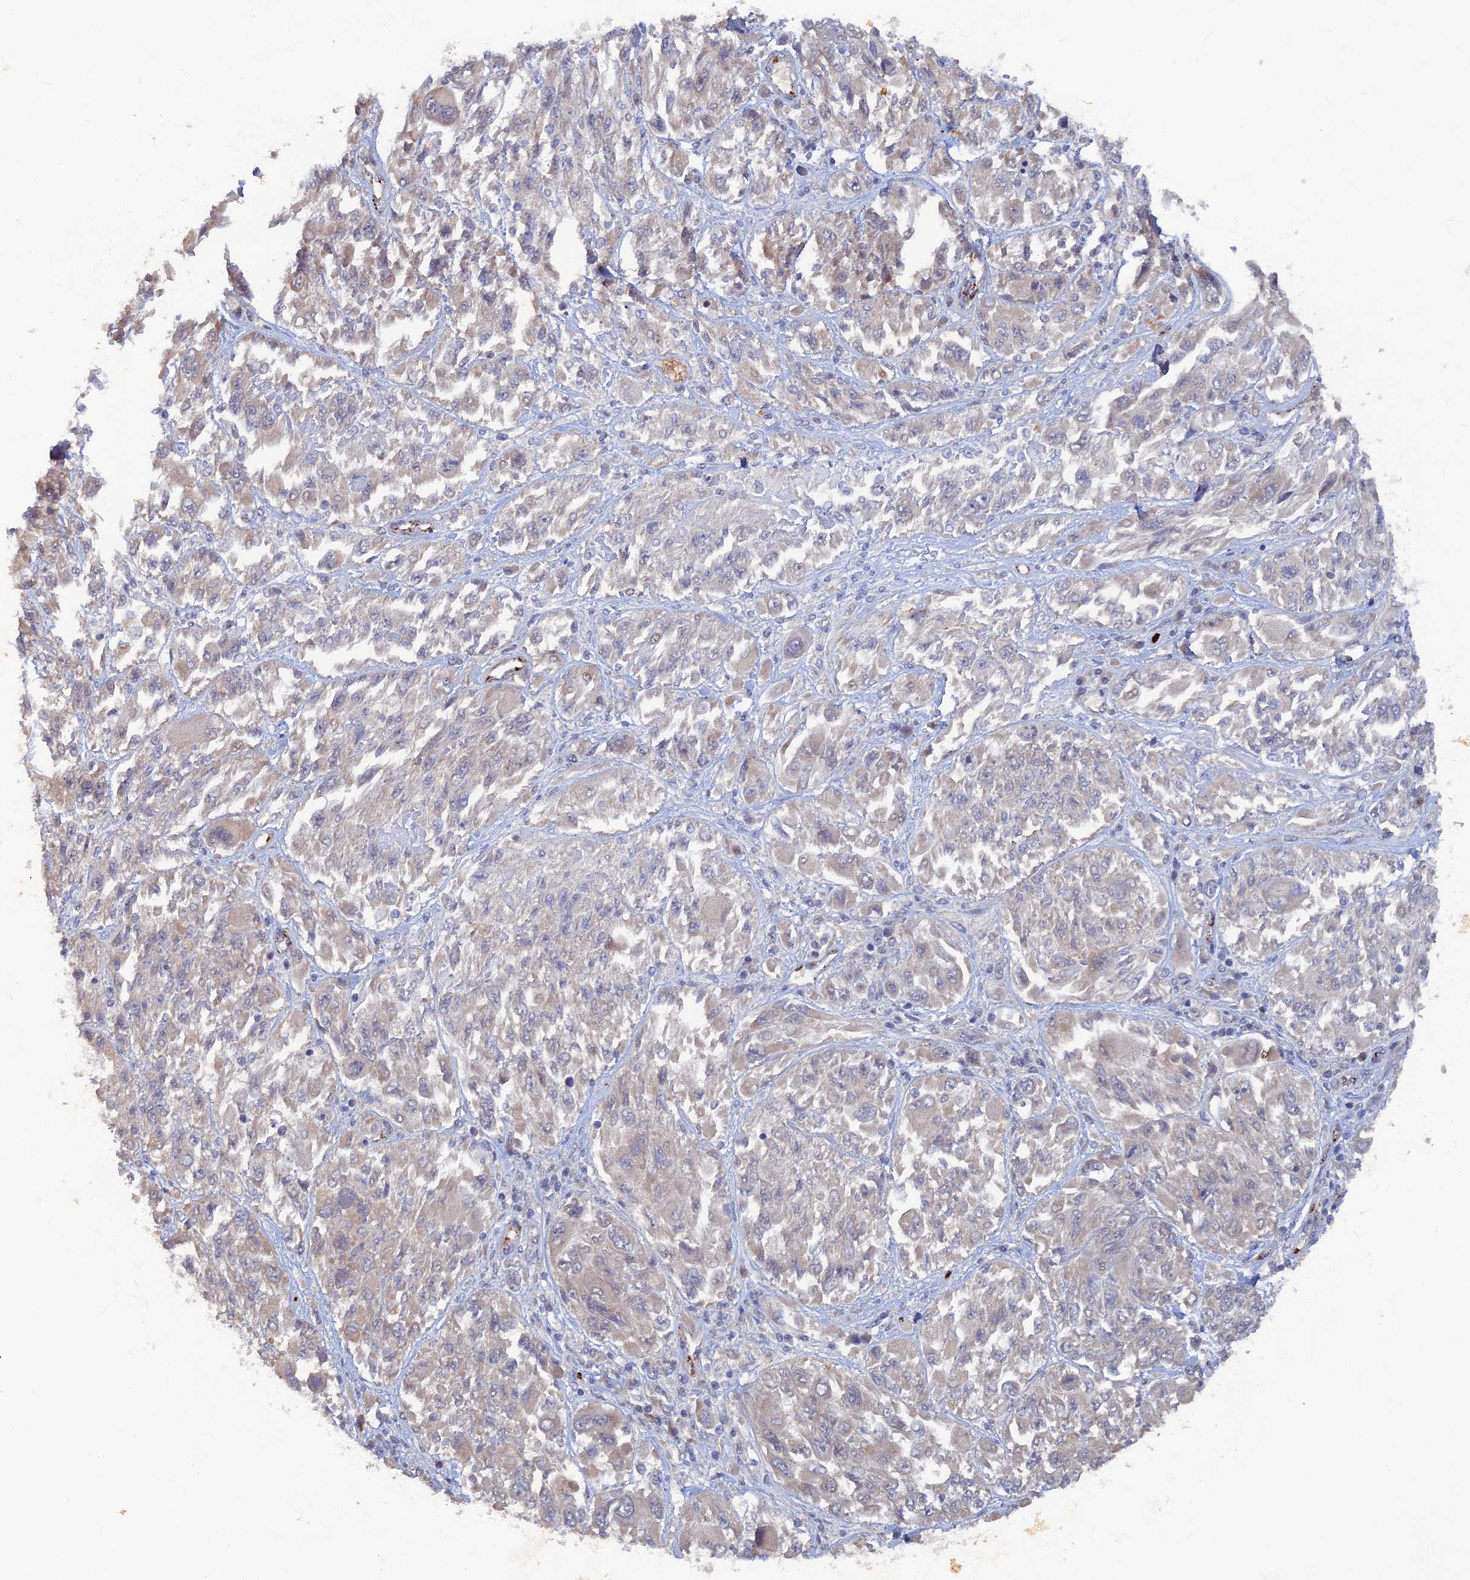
{"staining": {"intensity": "weak", "quantity": "<25%", "location": "cytoplasmic/membranous"}, "tissue": "melanoma", "cell_type": "Tumor cells", "image_type": "cancer", "snomed": [{"axis": "morphology", "description": "Malignant melanoma, NOS"}, {"axis": "topography", "description": "Skin"}], "caption": "Image shows no protein staining in tumor cells of melanoma tissue.", "gene": "SH3D21", "patient": {"sex": "female", "age": 91}}